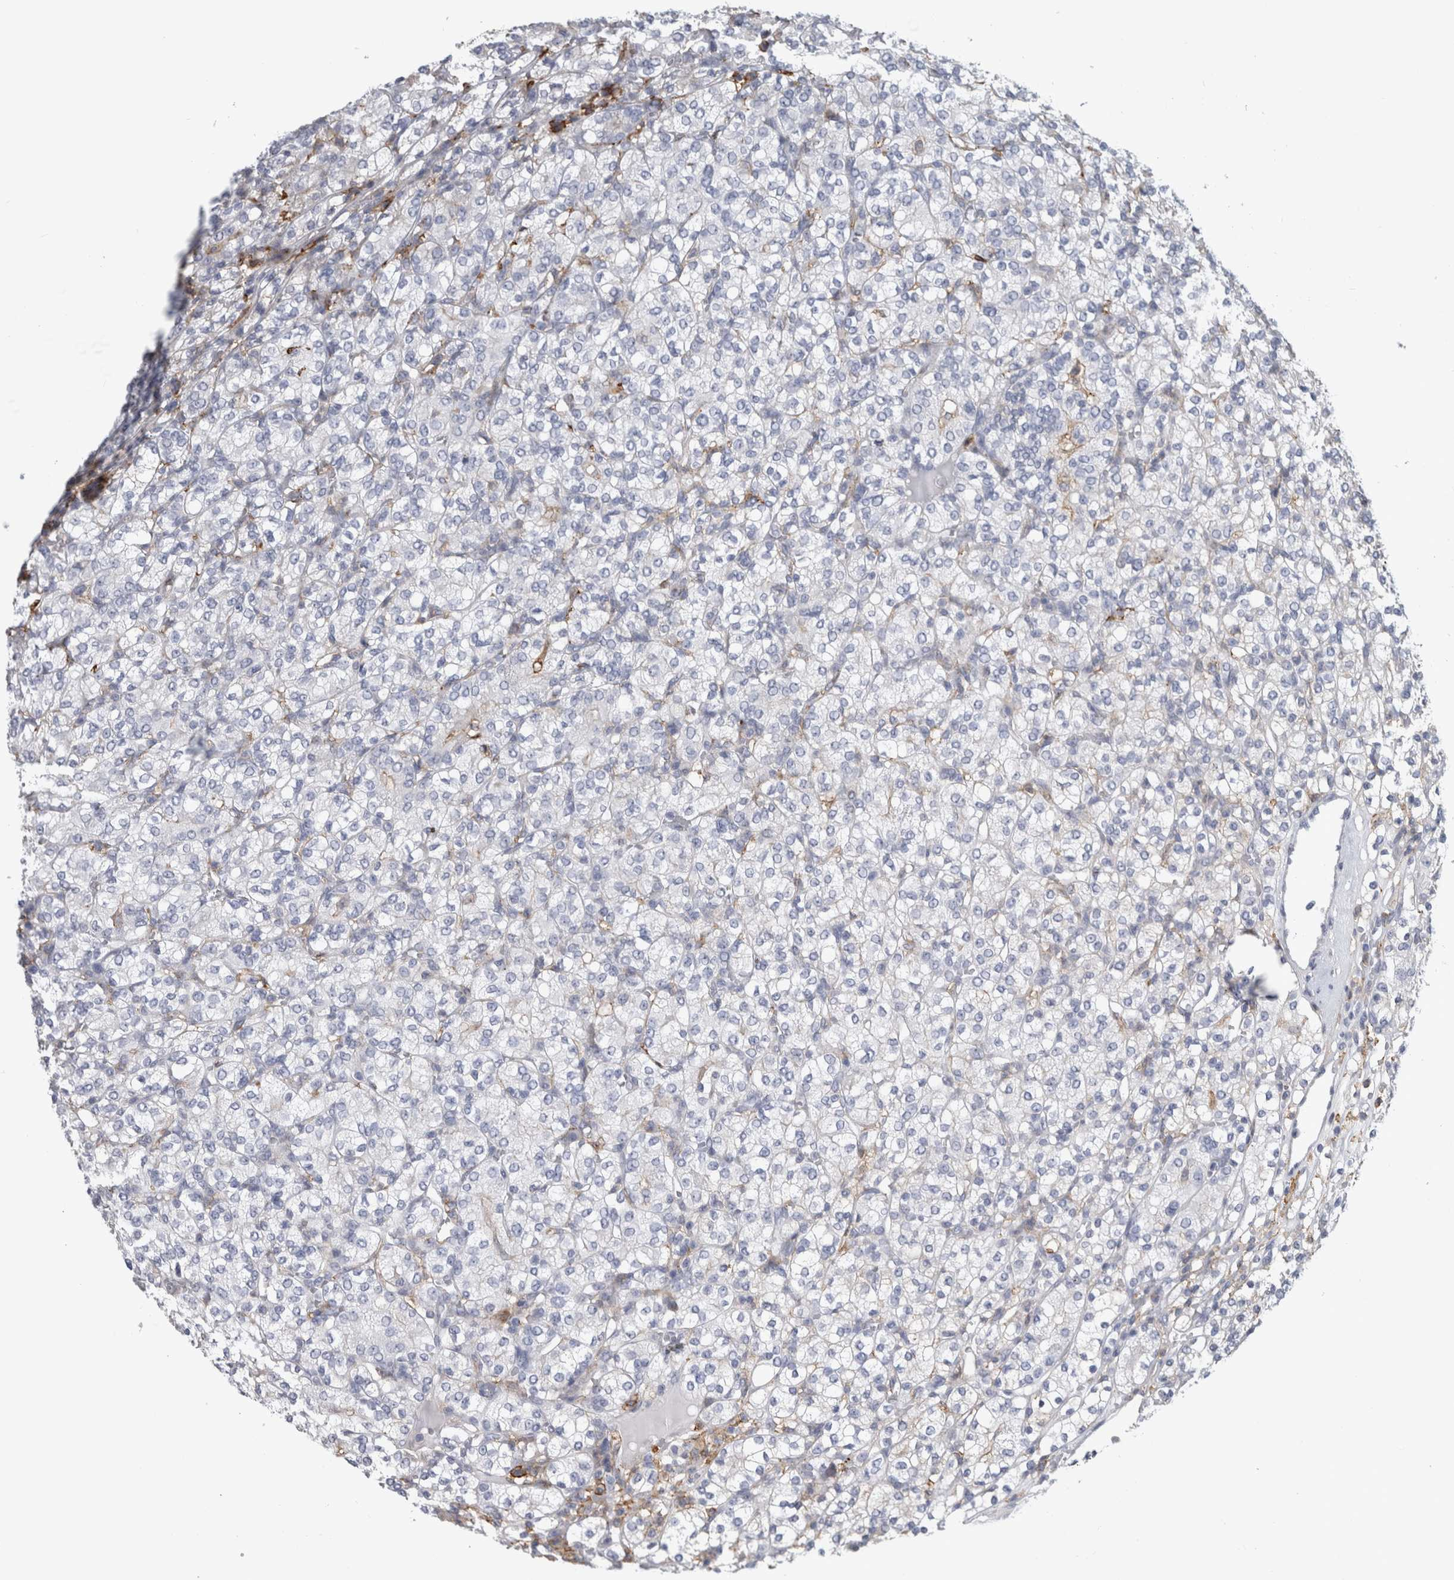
{"staining": {"intensity": "negative", "quantity": "none", "location": "none"}, "tissue": "renal cancer", "cell_type": "Tumor cells", "image_type": "cancer", "snomed": [{"axis": "morphology", "description": "Adenocarcinoma, NOS"}, {"axis": "topography", "description": "Kidney"}], "caption": "Tumor cells show no significant protein positivity in renal cancer.", "gene": "DNAJC24", "patient": {"sex": "male", "age": 77}}